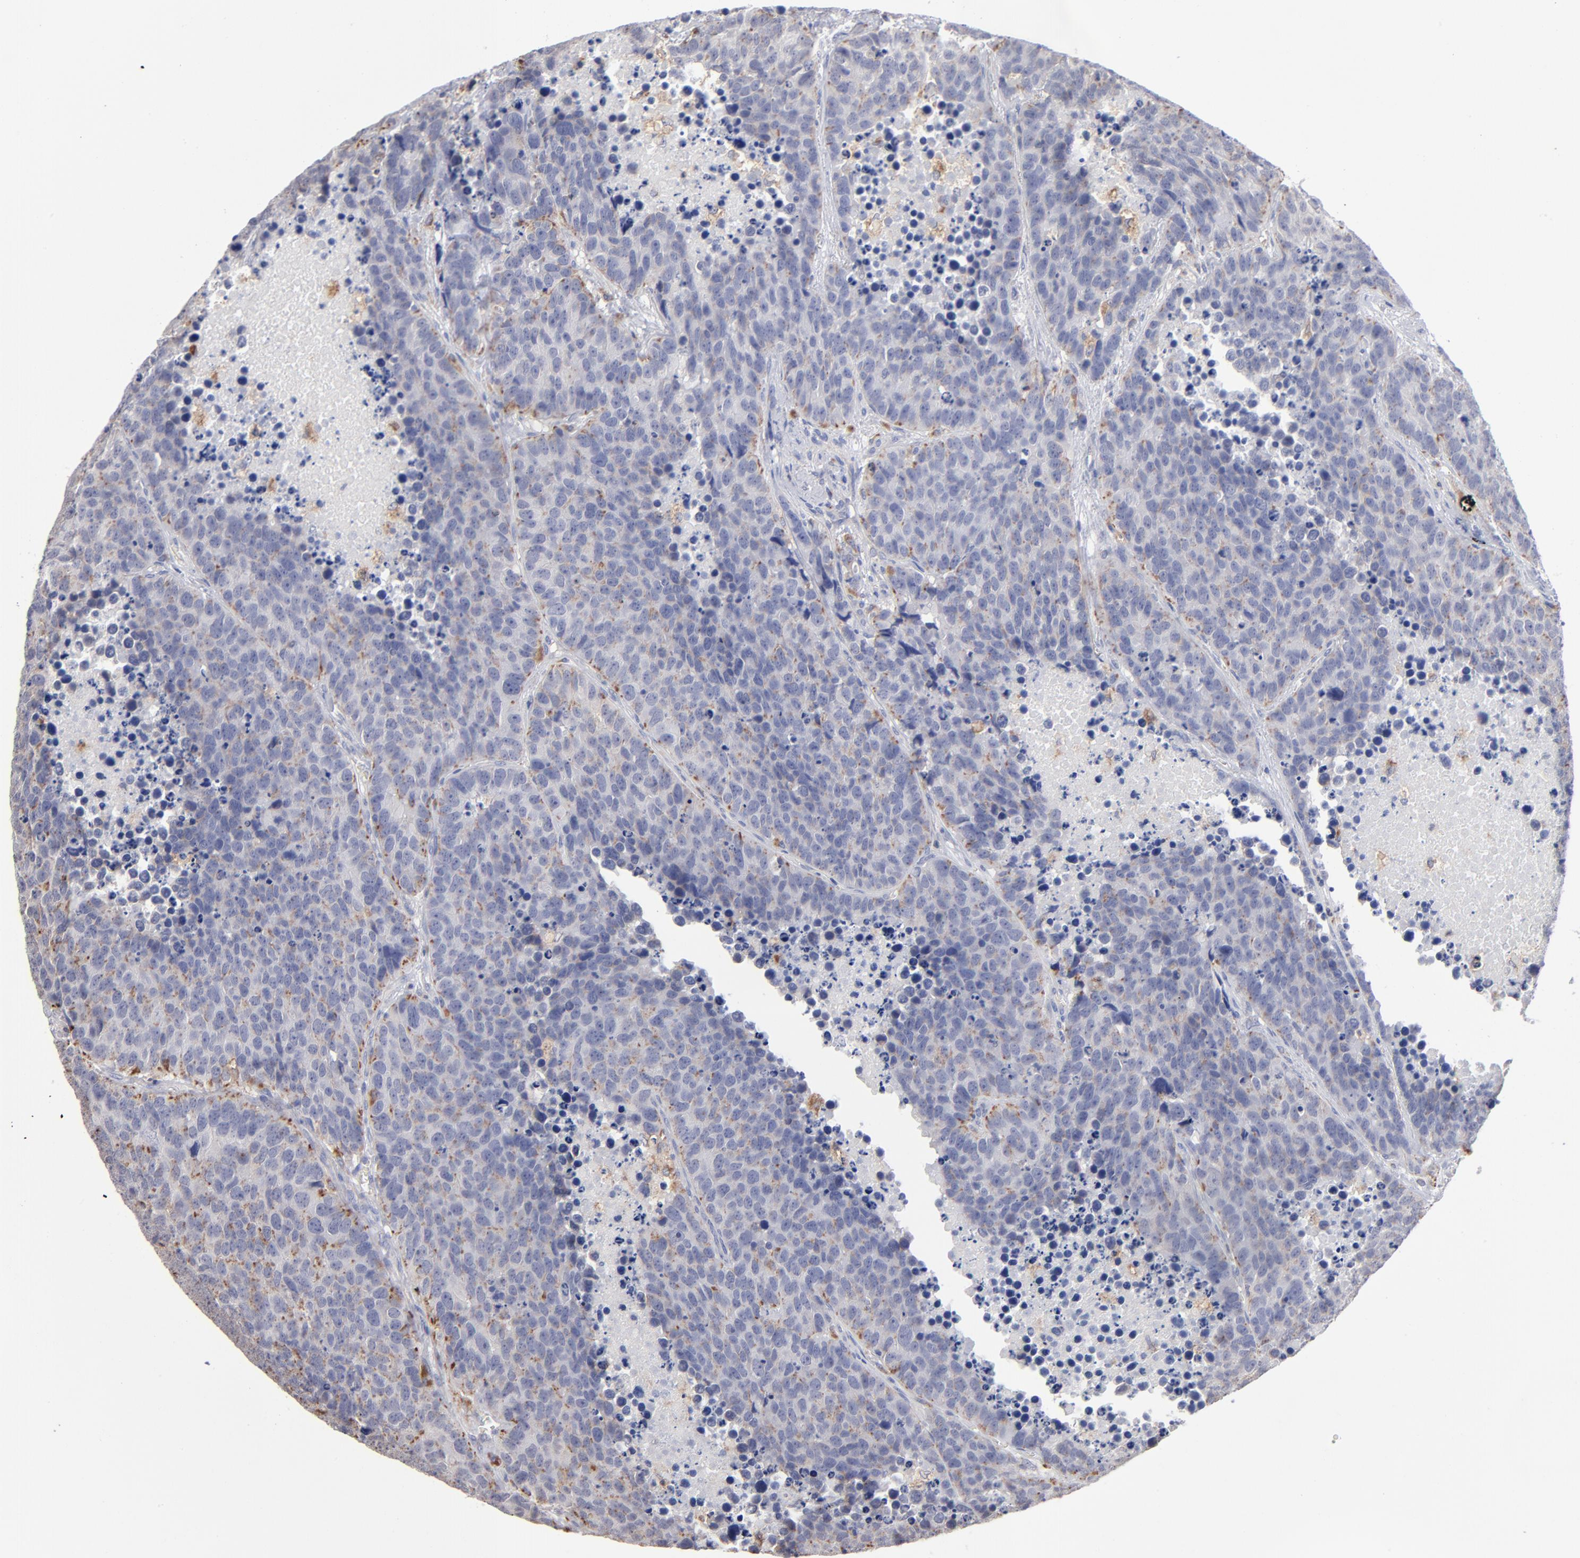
{"staining": {"intensity": "weak", "quantity": ">75%", "location": "cytoplasmic/membranous"}, "tissue": "carcinoid", "cell_type": "Tumor cells", "image_type": "cancer", "snomed": [{"axis": "morphology", "description": "Carcinoid, malignant, NOS"}, {"axis": "topography", "description": "Lung"}], "caption": "High-power microscopy captured an immunohistochemistry micrograph of carcinoid, revealing weak cytoplasmic/membranous positivity in approximately >75% of tumor cells. The staining is performed using DAB brown chromogen to label protein expression. The nuclei are counter-stained blue using hematoxylin.", "gene": "RRAGB", "patient": {"sex": "male", "age": 60}}